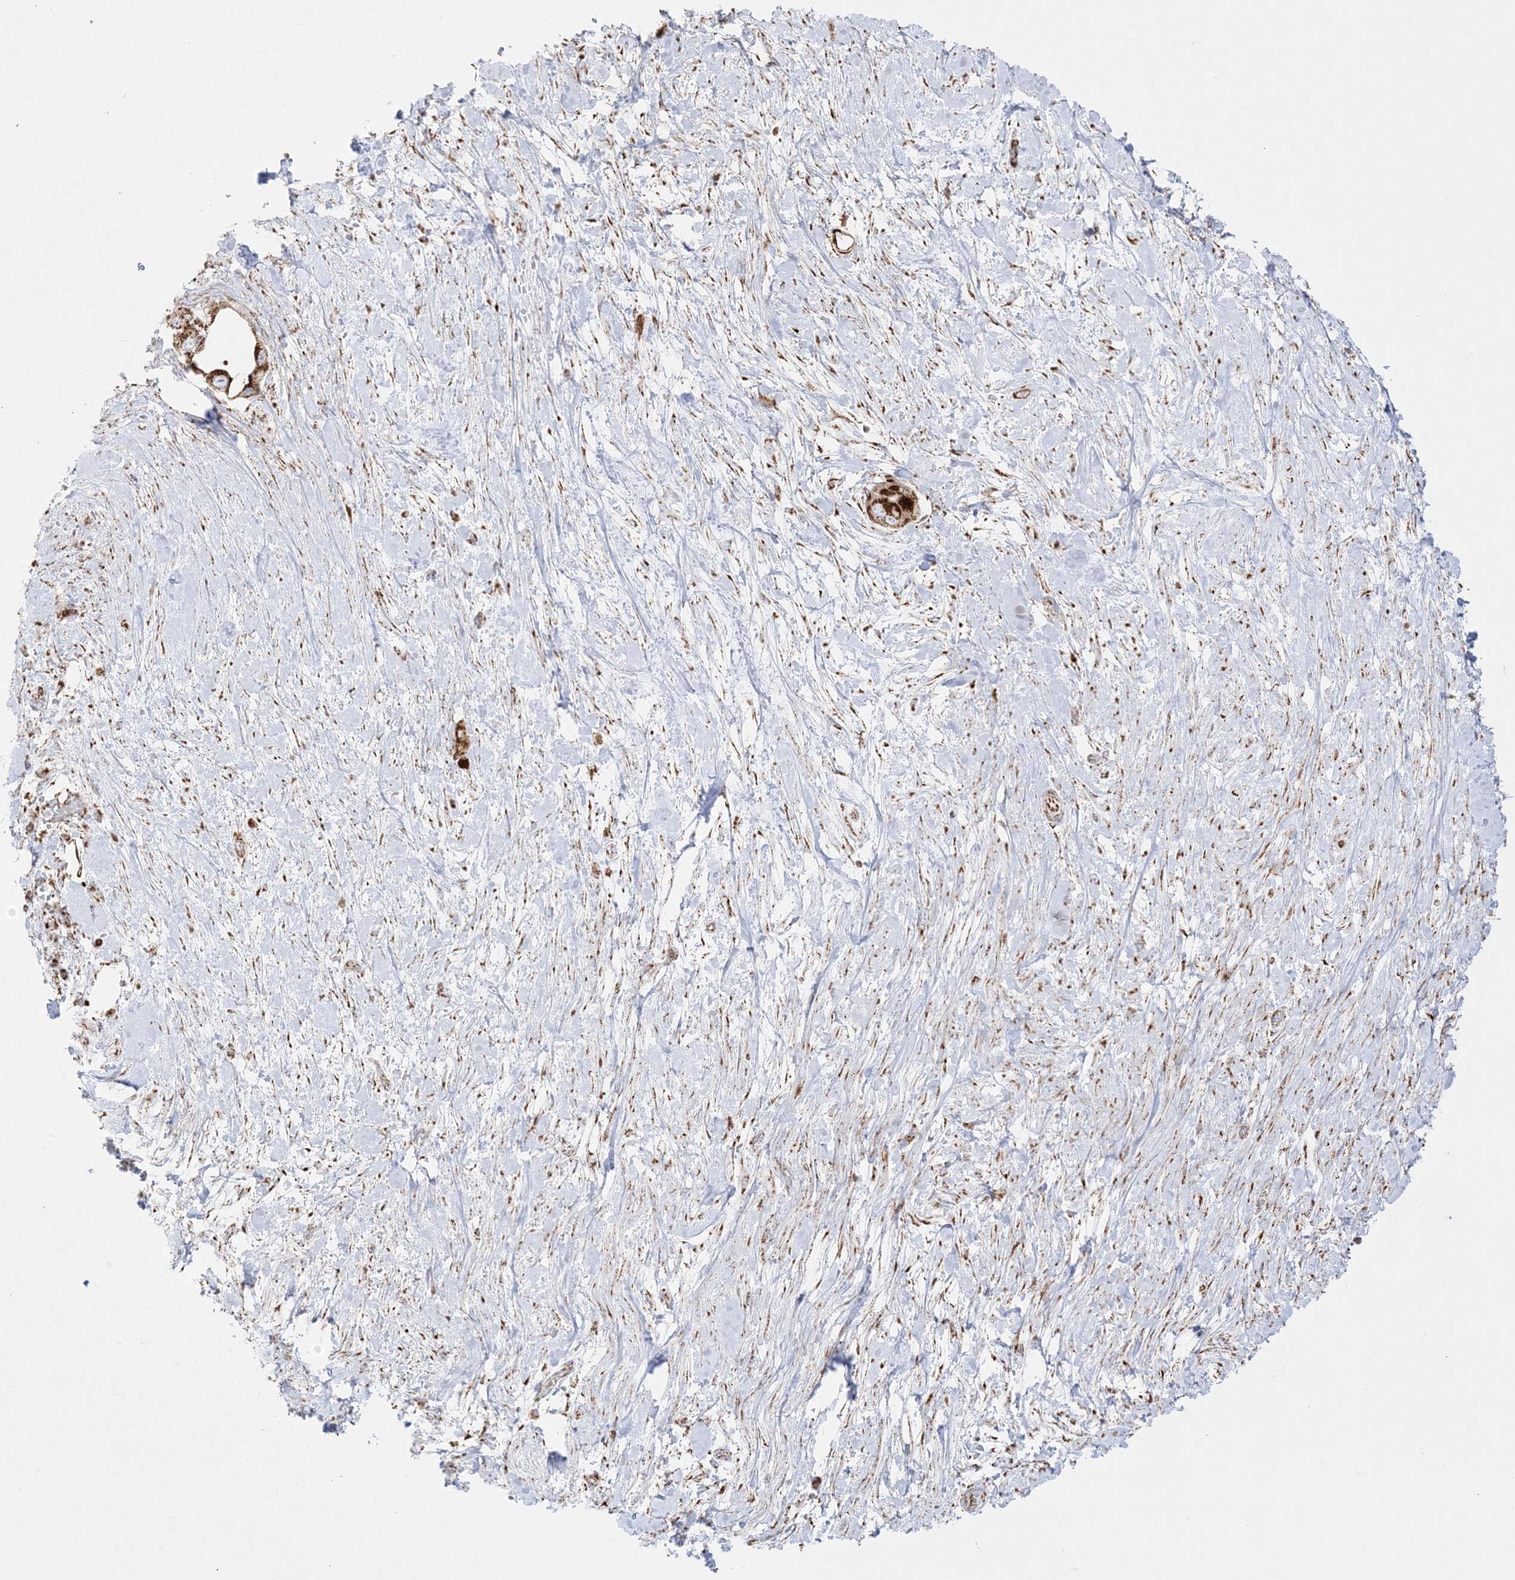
{"staining": {"intensity": "strong", "quantity": ">75%", "location": "cytoplasmic/membranous"}, "tissue": "pancreatic cancer", "cell_type": "Tumor cells", "image_type": "cancer", "snomed": [{"axis": "morphology", "description": "Adenocarcinoma, NOS"}, {"axis": "topography", "description": "Pancreas"}], "caption": "Strong cytoplasmic/membranous staining for a protein is seen in approximately >75% of tumor cells of pancreatic cancer (adenocarcinoma) using immunohistochemistry.", "gene": "MRPS36", "patient": {"sex": "male", "age": 68}}